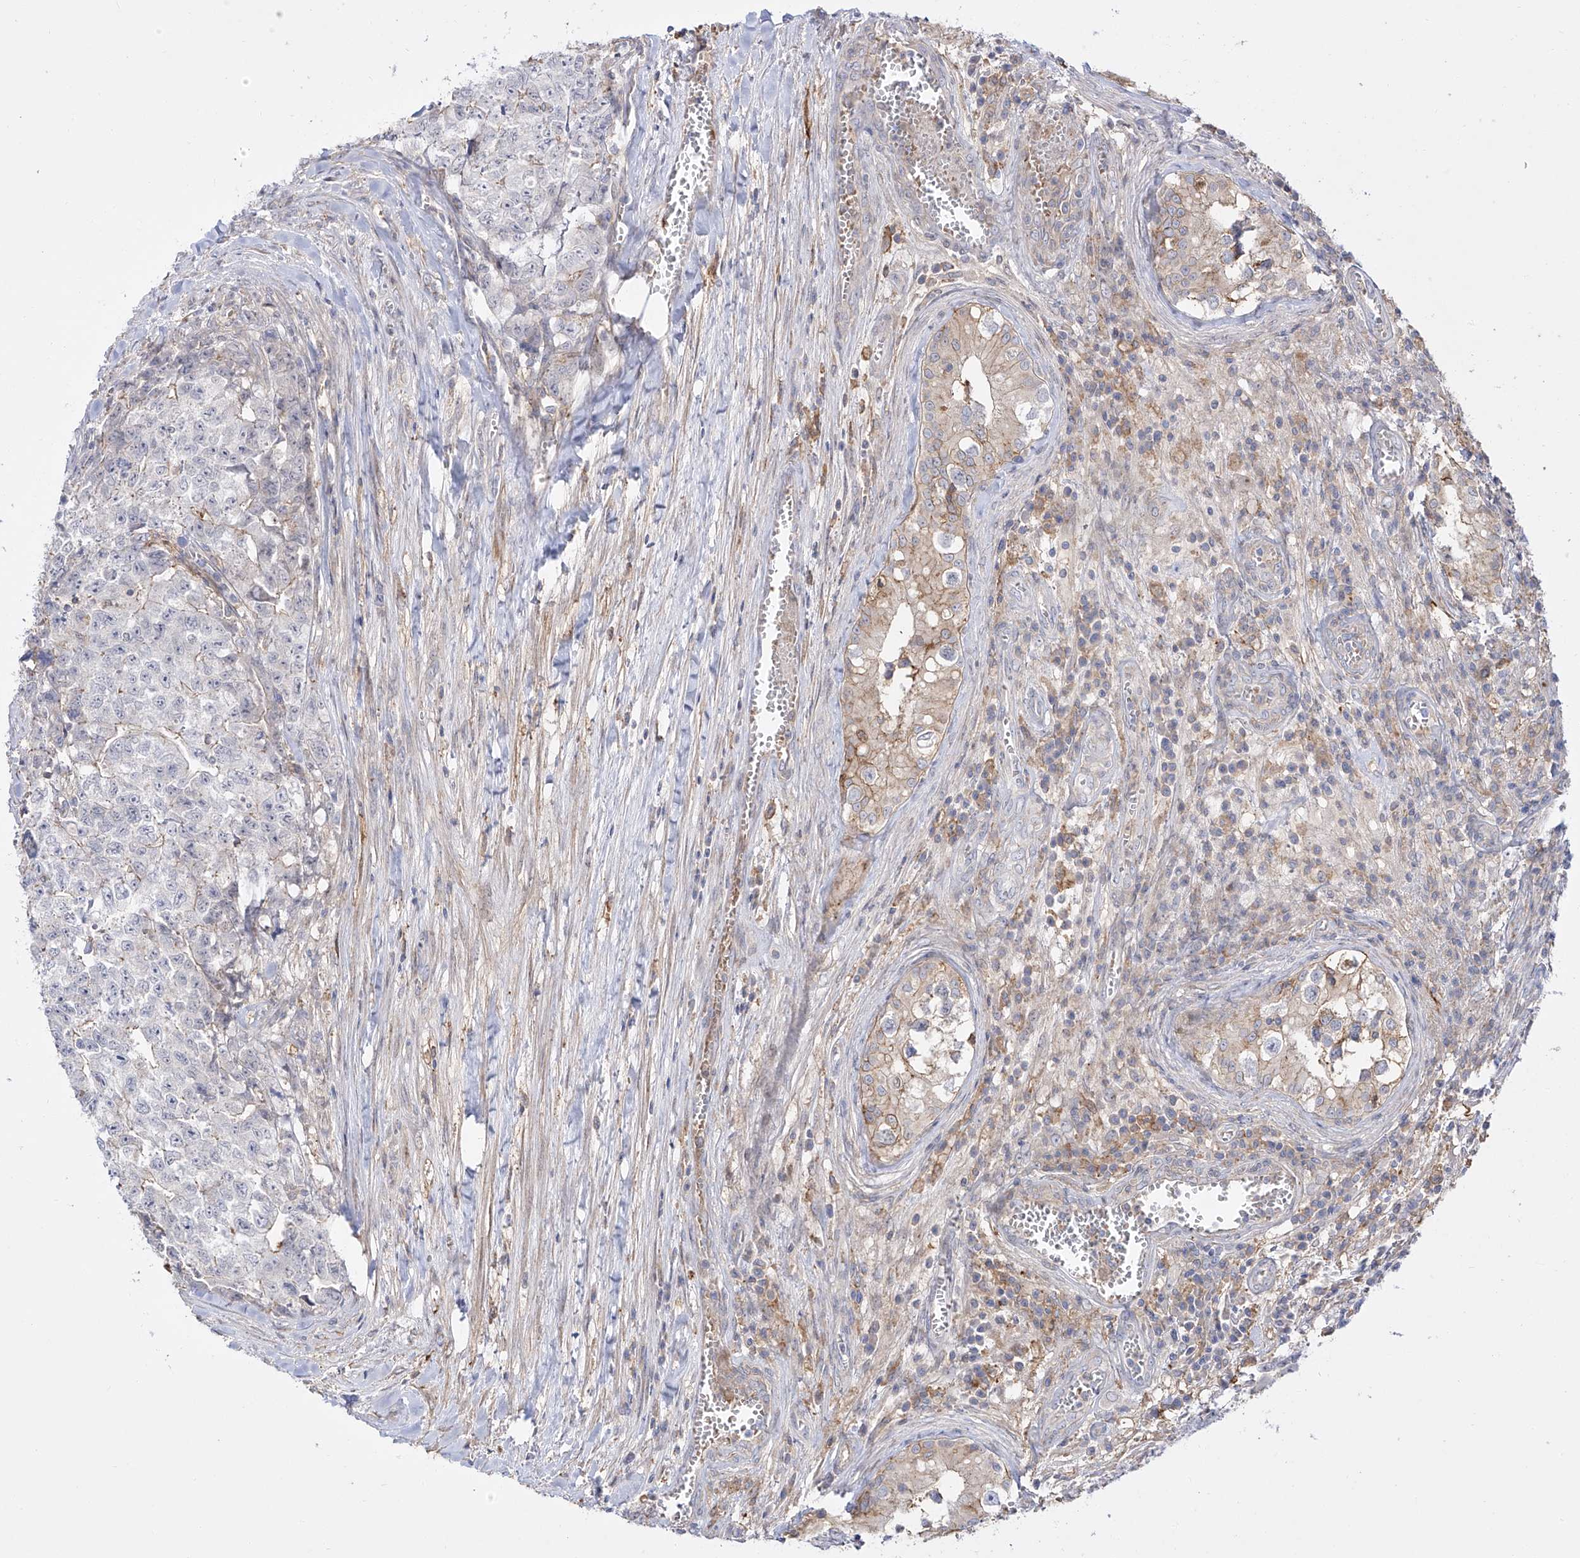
{"staining": {"intensity": "negative", "quantity": "none", "location": "none"}, "tissue": "testis cancer", "cell_type": "Tumor cells", "image_type": "cancer", "snomed": [{"axis": "morphology", "description": "Carcinoma, Embryonal, NOS"}, {"axis": "topography", "description": "Testis"}], "caption": "The immunohistochemistry photomicrograph has no significant positivity in tumor cells of testis embryonal carcinoma tissue.", "gene": "ZGRF1", "patient": {"sex": "male", "age": 28}}